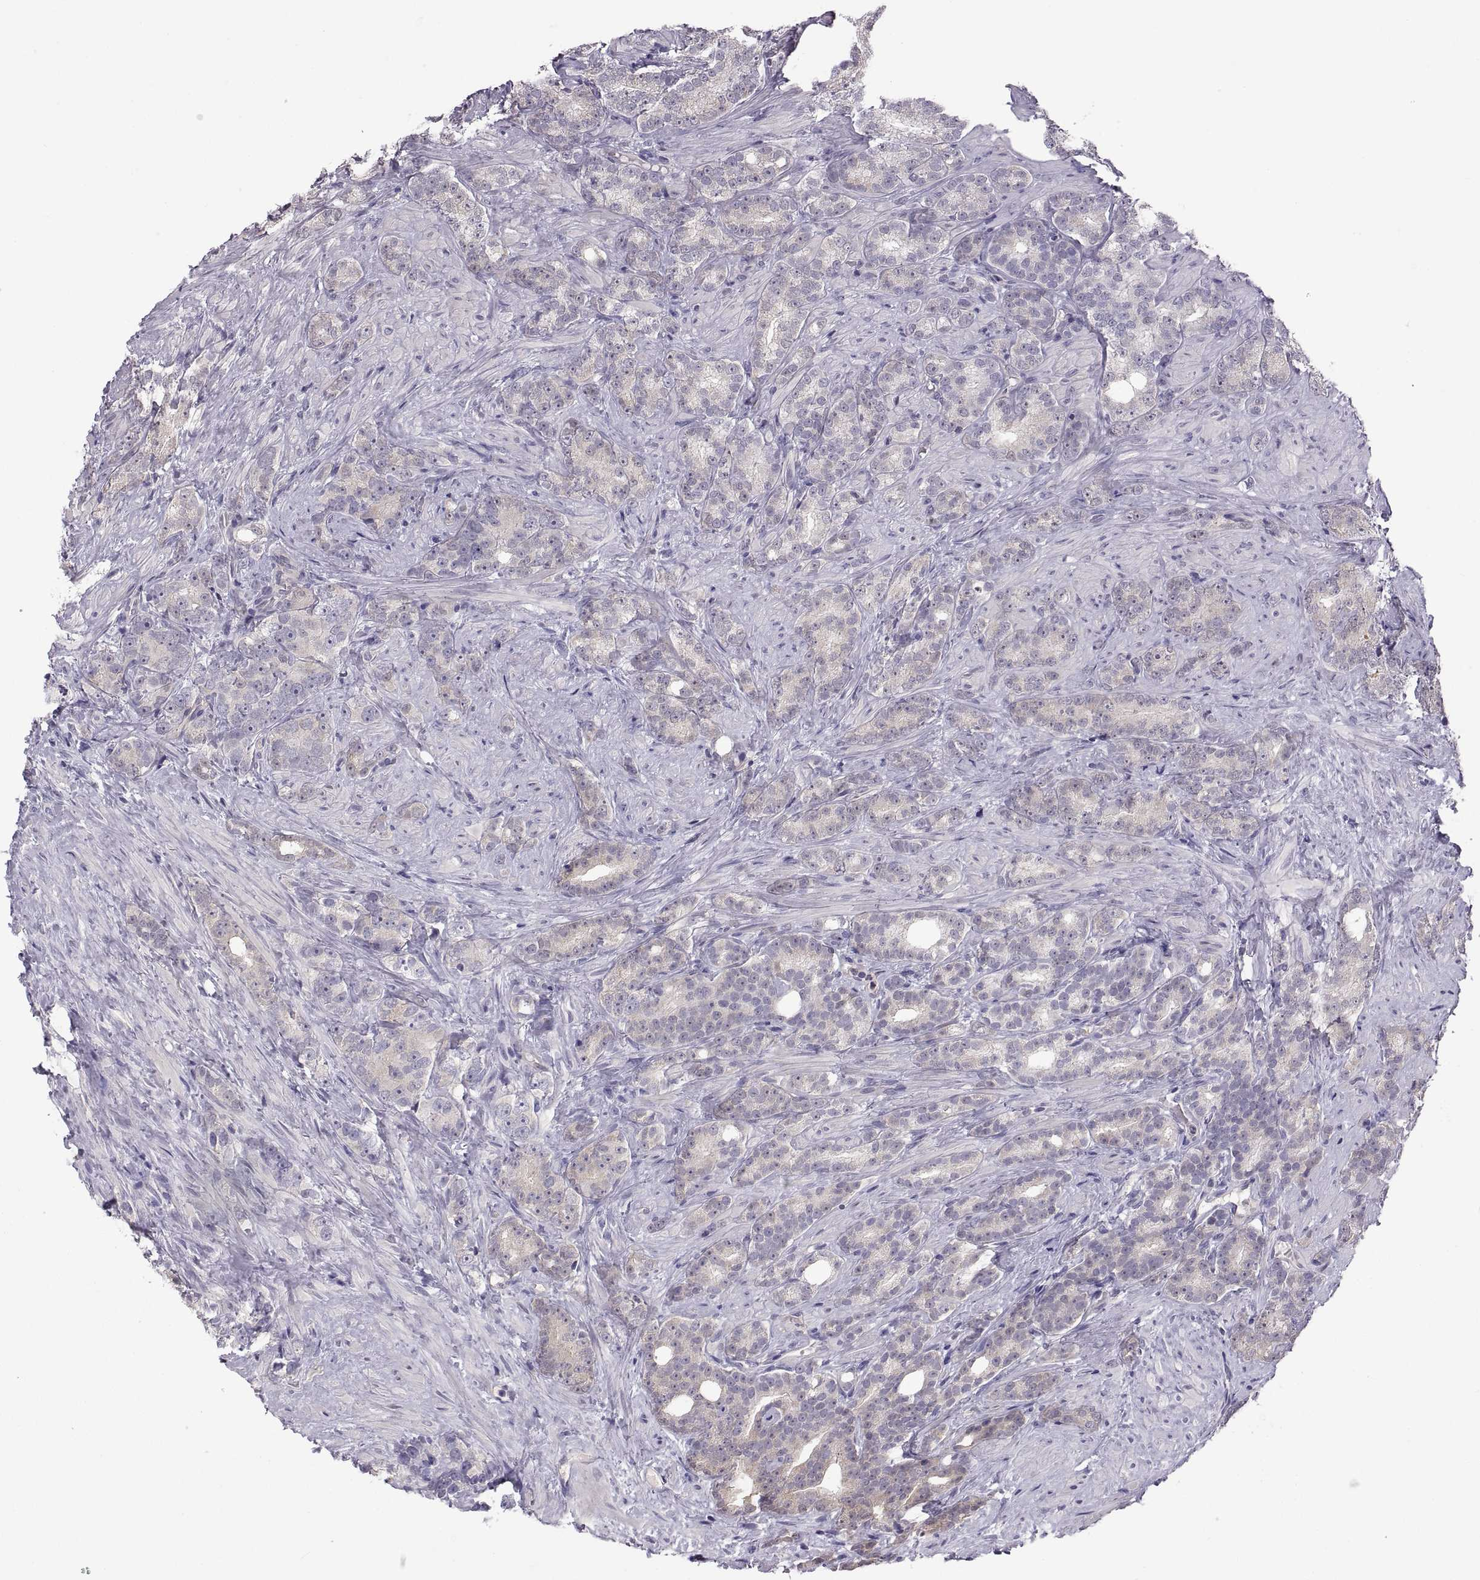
{"staining": {"intensity": "negative", "quantity": "none", "location": "none"}, "tissue": "prostate cancer", "cell_type": "Tumor cells", "image_type": "cancer", "snomed": [{"axis": "morphology", "description": "Adenocarcinoma, High grade"}, {"axis": "topography", "description": "Prostate"}], "caption": "Protein analysis of prostate high-grade adenocarcinoma exhibits no significant expression in tumor cells. The staining is performed using DAB (3,3'-diaminobenzidine) brown chromogen with nuclei counter-stained in using hematoxylin.", "gene": "FGF9", "patient": {"sex": "male", "age": 90}}